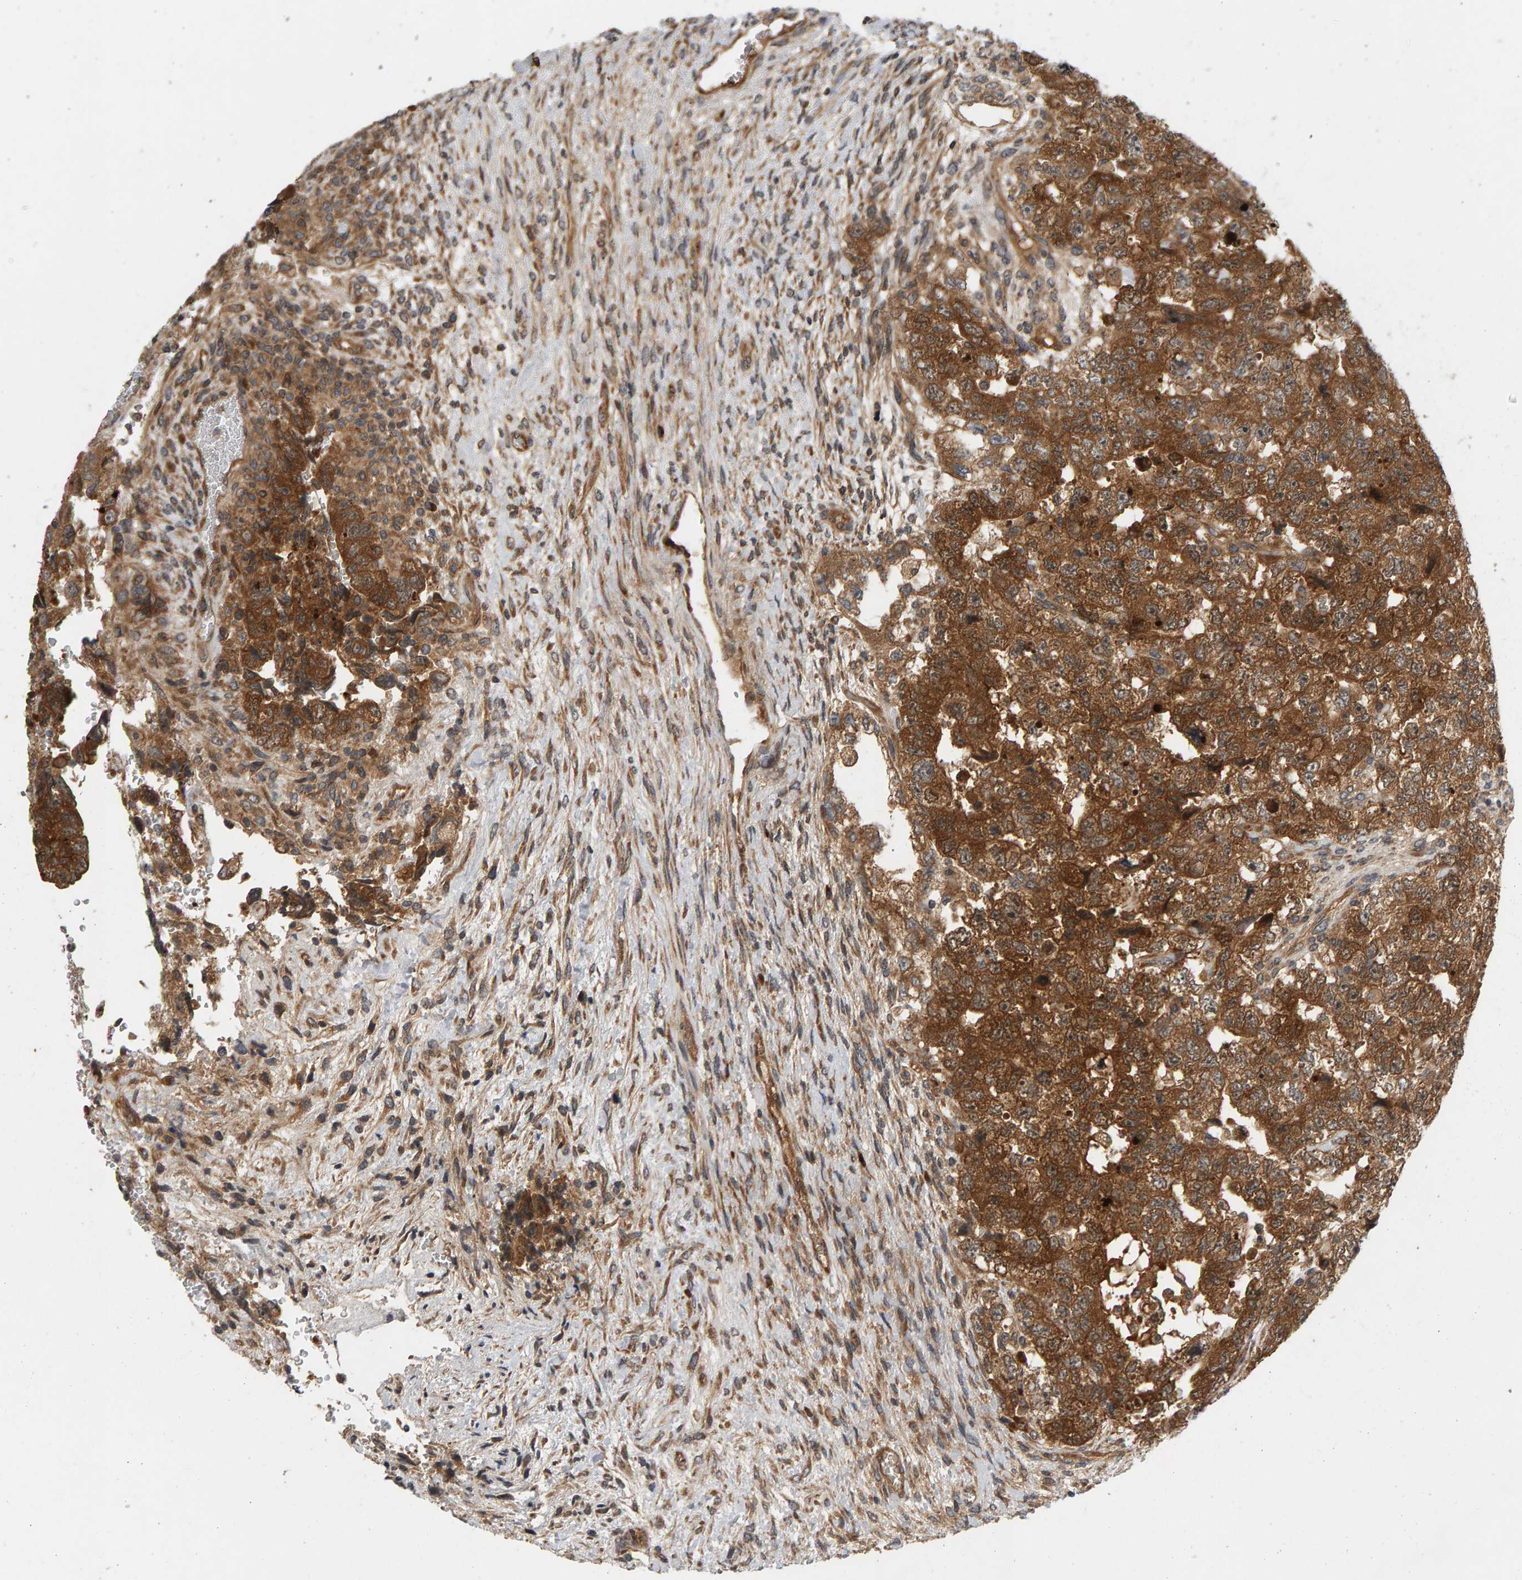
{"staining": {"intensity": "strong", "quantity": ">75%", "location": "cytoplasmic/membranous"}, "tissue": "testis cancer", "cell_type": "Tumor cells", "image_type": "cancer", "snomed": [{"axis": "morphology", "description": "Carcinoma, Embryonal, NOS"}, {"axis": "topography", "description": "Testis"}], "caption": "Immunohistochemistry image of human testis cancer stained for a protein (brown), which shows high levels of strong cytoplasmic/membranous expression in approximately >75% of tumor cells.", "gene": "BAHCC1", "patient": {"sex": "male", "age": 36}}